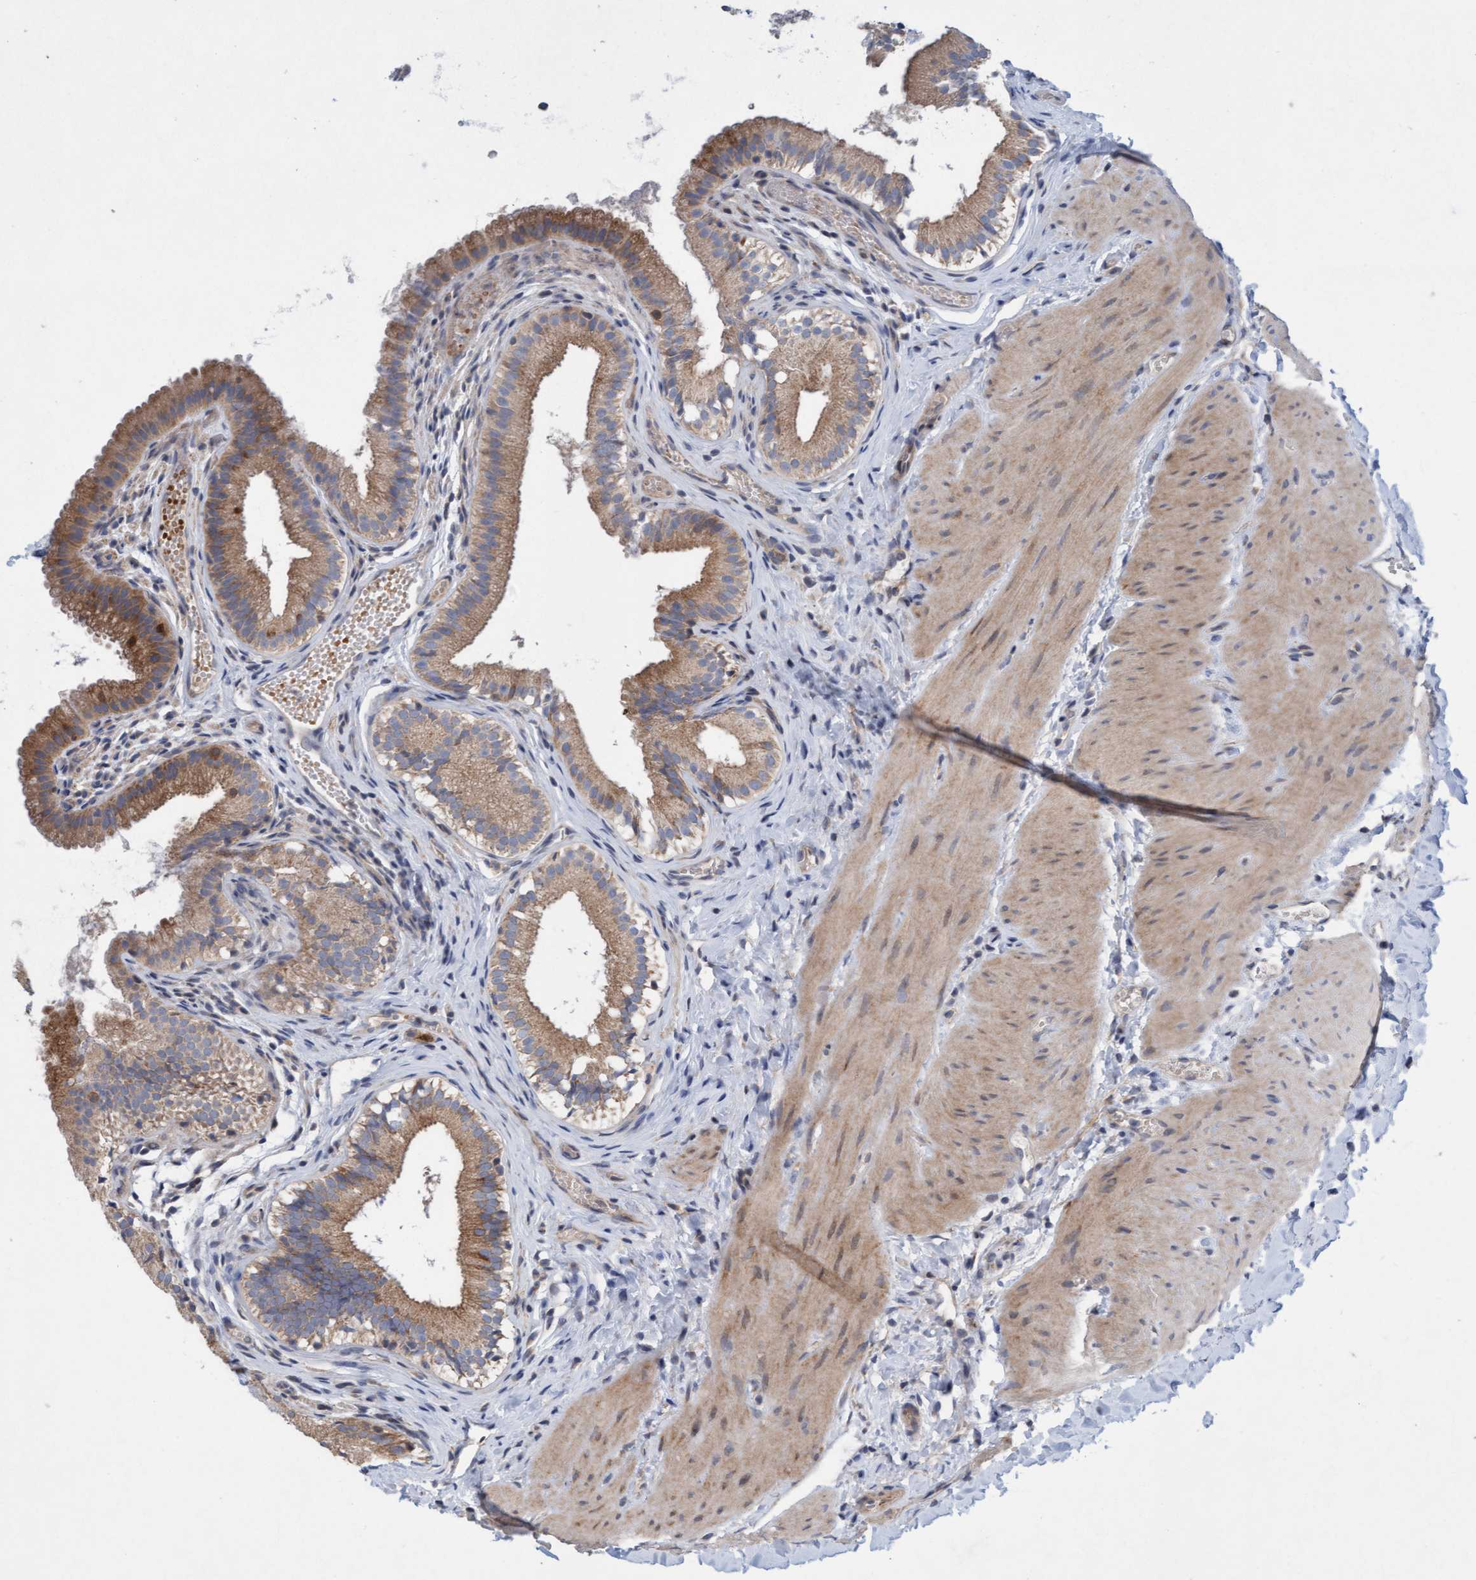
{"staining": {"intensity": "moderate", "quantity": ">75%", "location": "cytoplasmic/membranous"}, "tissue": "gallbladder", "cell_type": "Glandular cells", "image_type": "normal", "snomed": [{"axis": "morphology", "description": "Normal tissue, NOS"}, {"axis": "topography", "description": "Gallbladder"}], "caption": "Immunohistochemical staining of normal human gallbladder reveals moderate cytoplasmic/membranous protein staining in approximately >75% of glandular cells. Immunohistochemistry (ihc) stains the protein in brown and the nuclei are stained blue.", "gene": "DDHD2", "patient": {"sex": "female", "age": 26}}